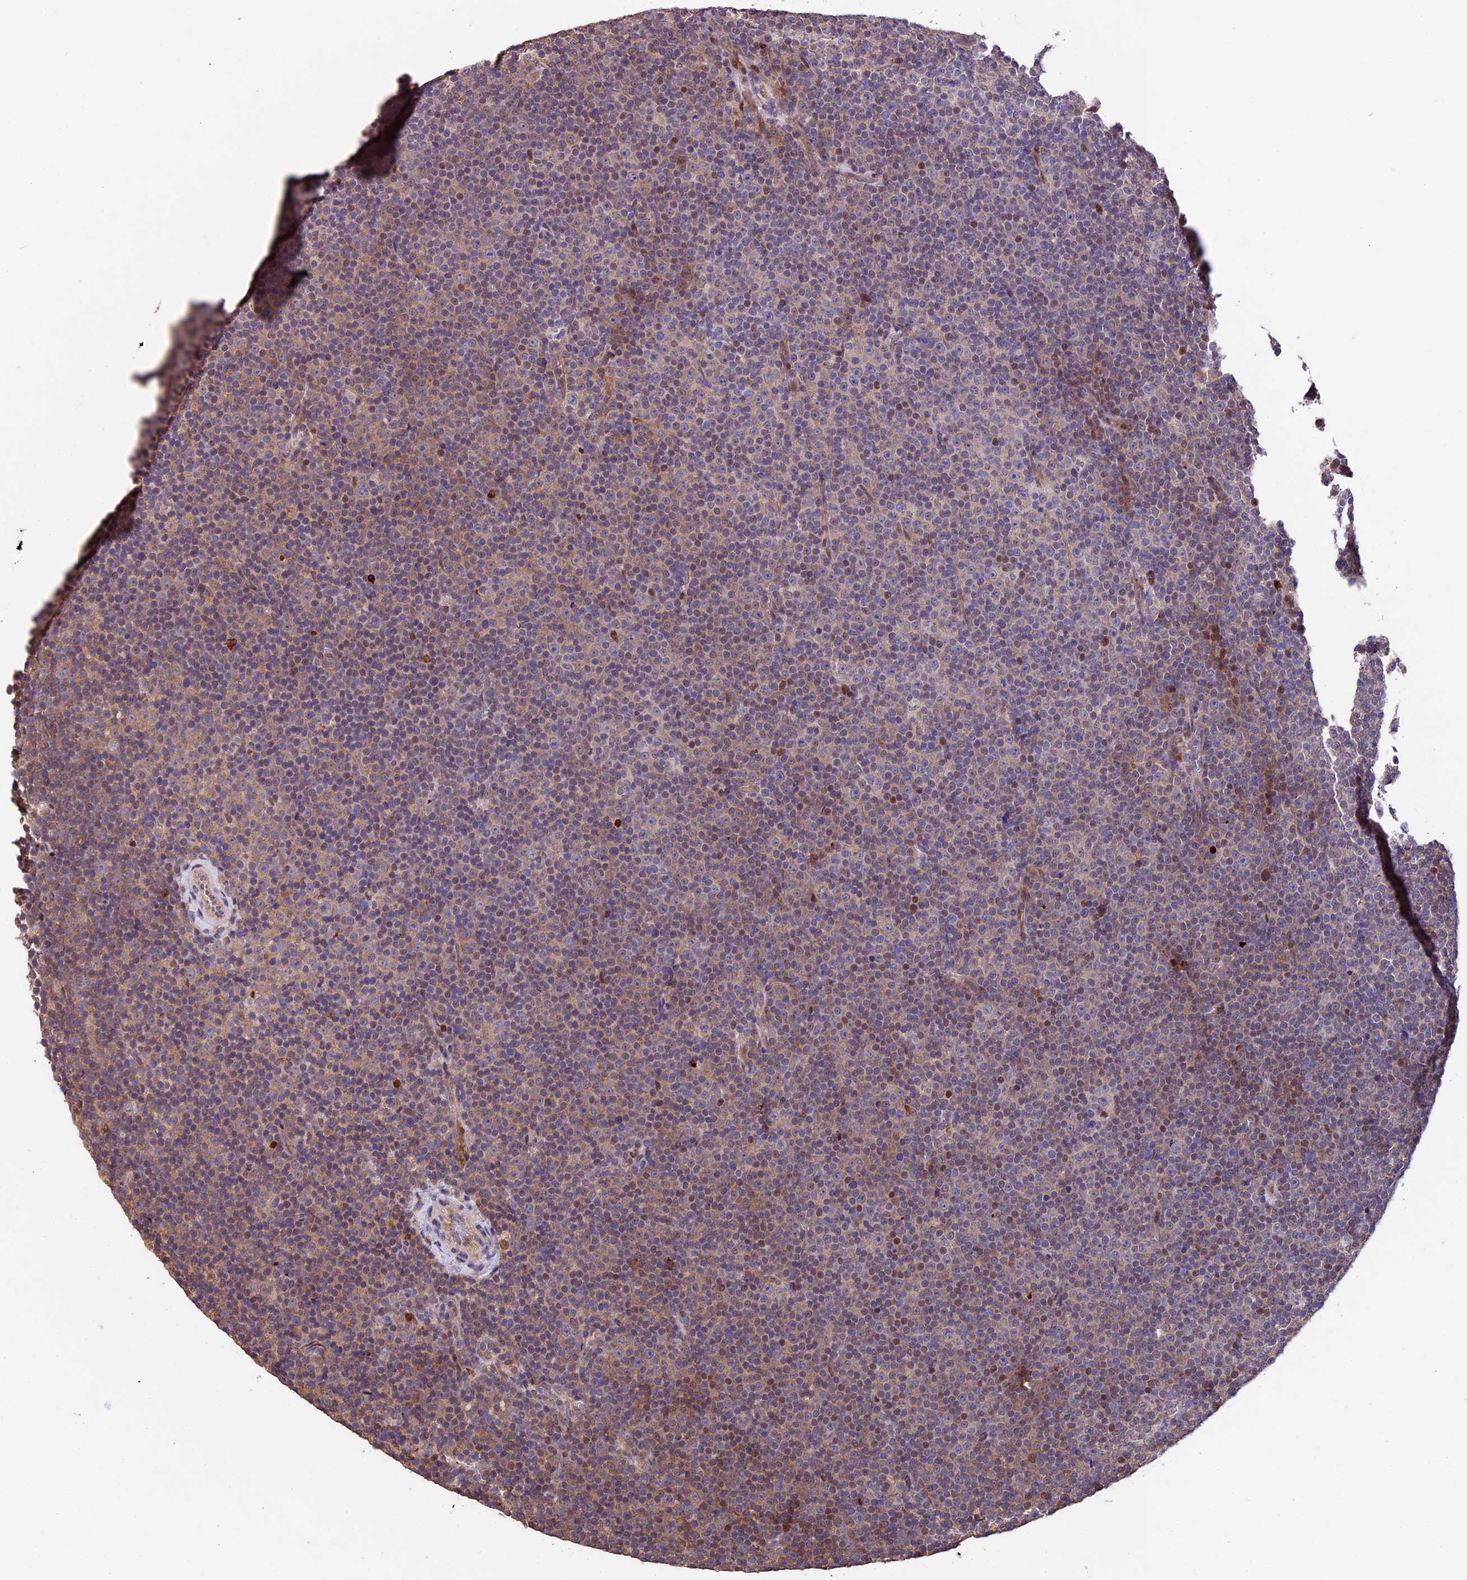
{"staining": {"intensity": "weak", "quantity": "25%-75%", "location": "cytoplasmic/membranous,nuclear"}, "tissue": "lymphoma", "cell_type": "Tumor cells", "image_type": "cancer", "snomed": [{"axis": "morphology", "description": "Malignant lymphoma, non-Hodgkin's type, Low grade"}, {"axis": "topography", "description": "Lymph node"}], "caption": "Lymphoma was stained to show a protein in brown. There is low levels of weak cytoplasmic/membranous and nuclear positivity in approximately 25%-75% of tumor cells.", "gene": "SBNO2", "patient": {"sex": "female", "age": 67}}